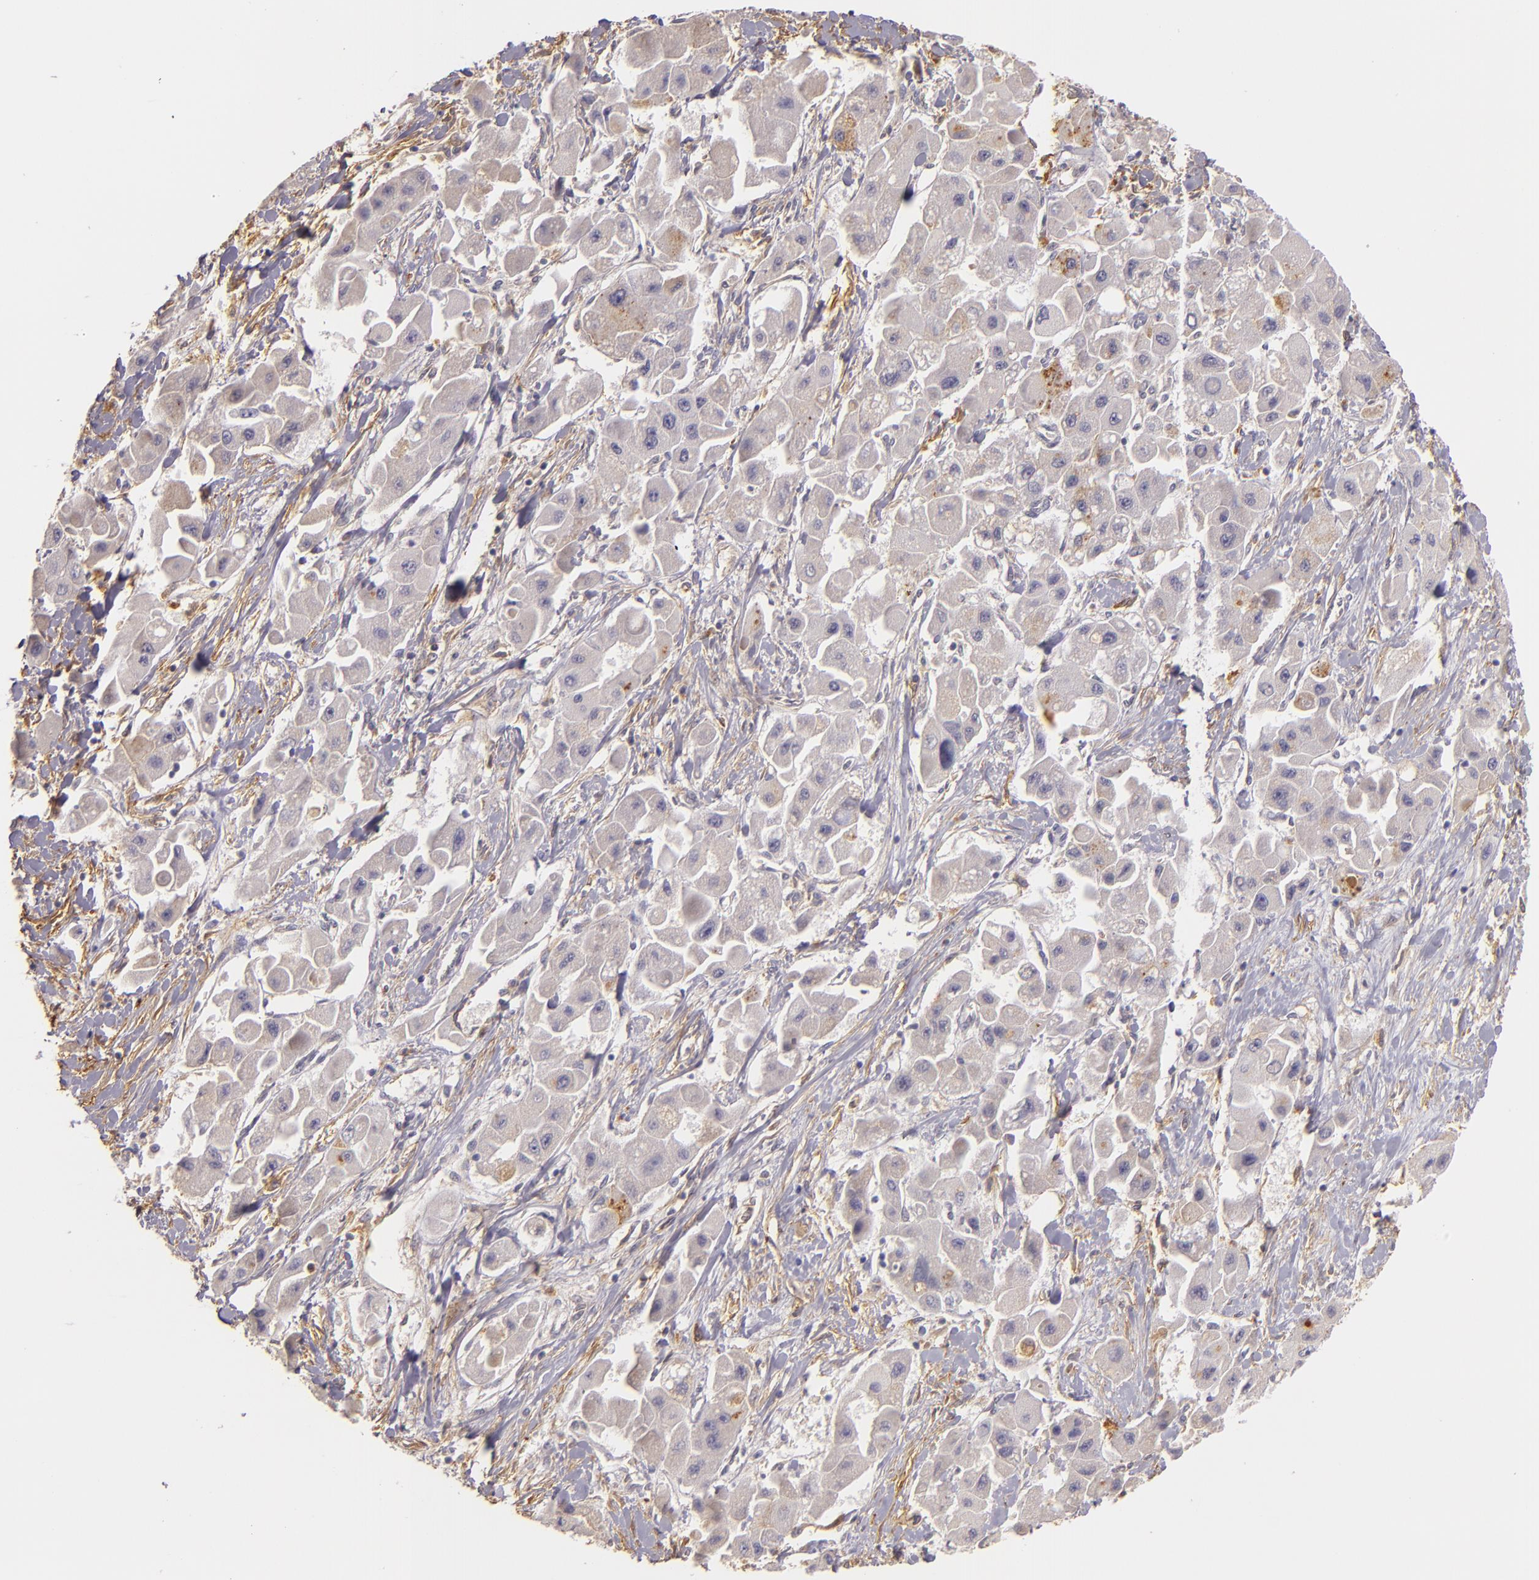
{"staining": {"intensity": "moderate", "quantity": ">75%", "location": "cytoplasmic/membranous"}, "tissue": "liver cancer", "cell_type": "Tumor cells", "image_type": "cancer", "snomed": [{"axis": "morphology", "description": "Carcinoma, Hepatocellular, NOS"}, {"axis": "topography", "description": "Liver"}], "caption": "Protein staining of liver cancer (hepatocellular carcinoma) tissue displays moderate cytoplasmic/membranous staining in approximately >75% of tumor cells. The protein of interest is stained brown, and the nuclei are stained in blue (DAB (3,3'-diaminobenzidine) IHC with brightfield microscopy, high magnification).", "gene": "CTSF", "patient": {"sex": "male", "age": 24}}